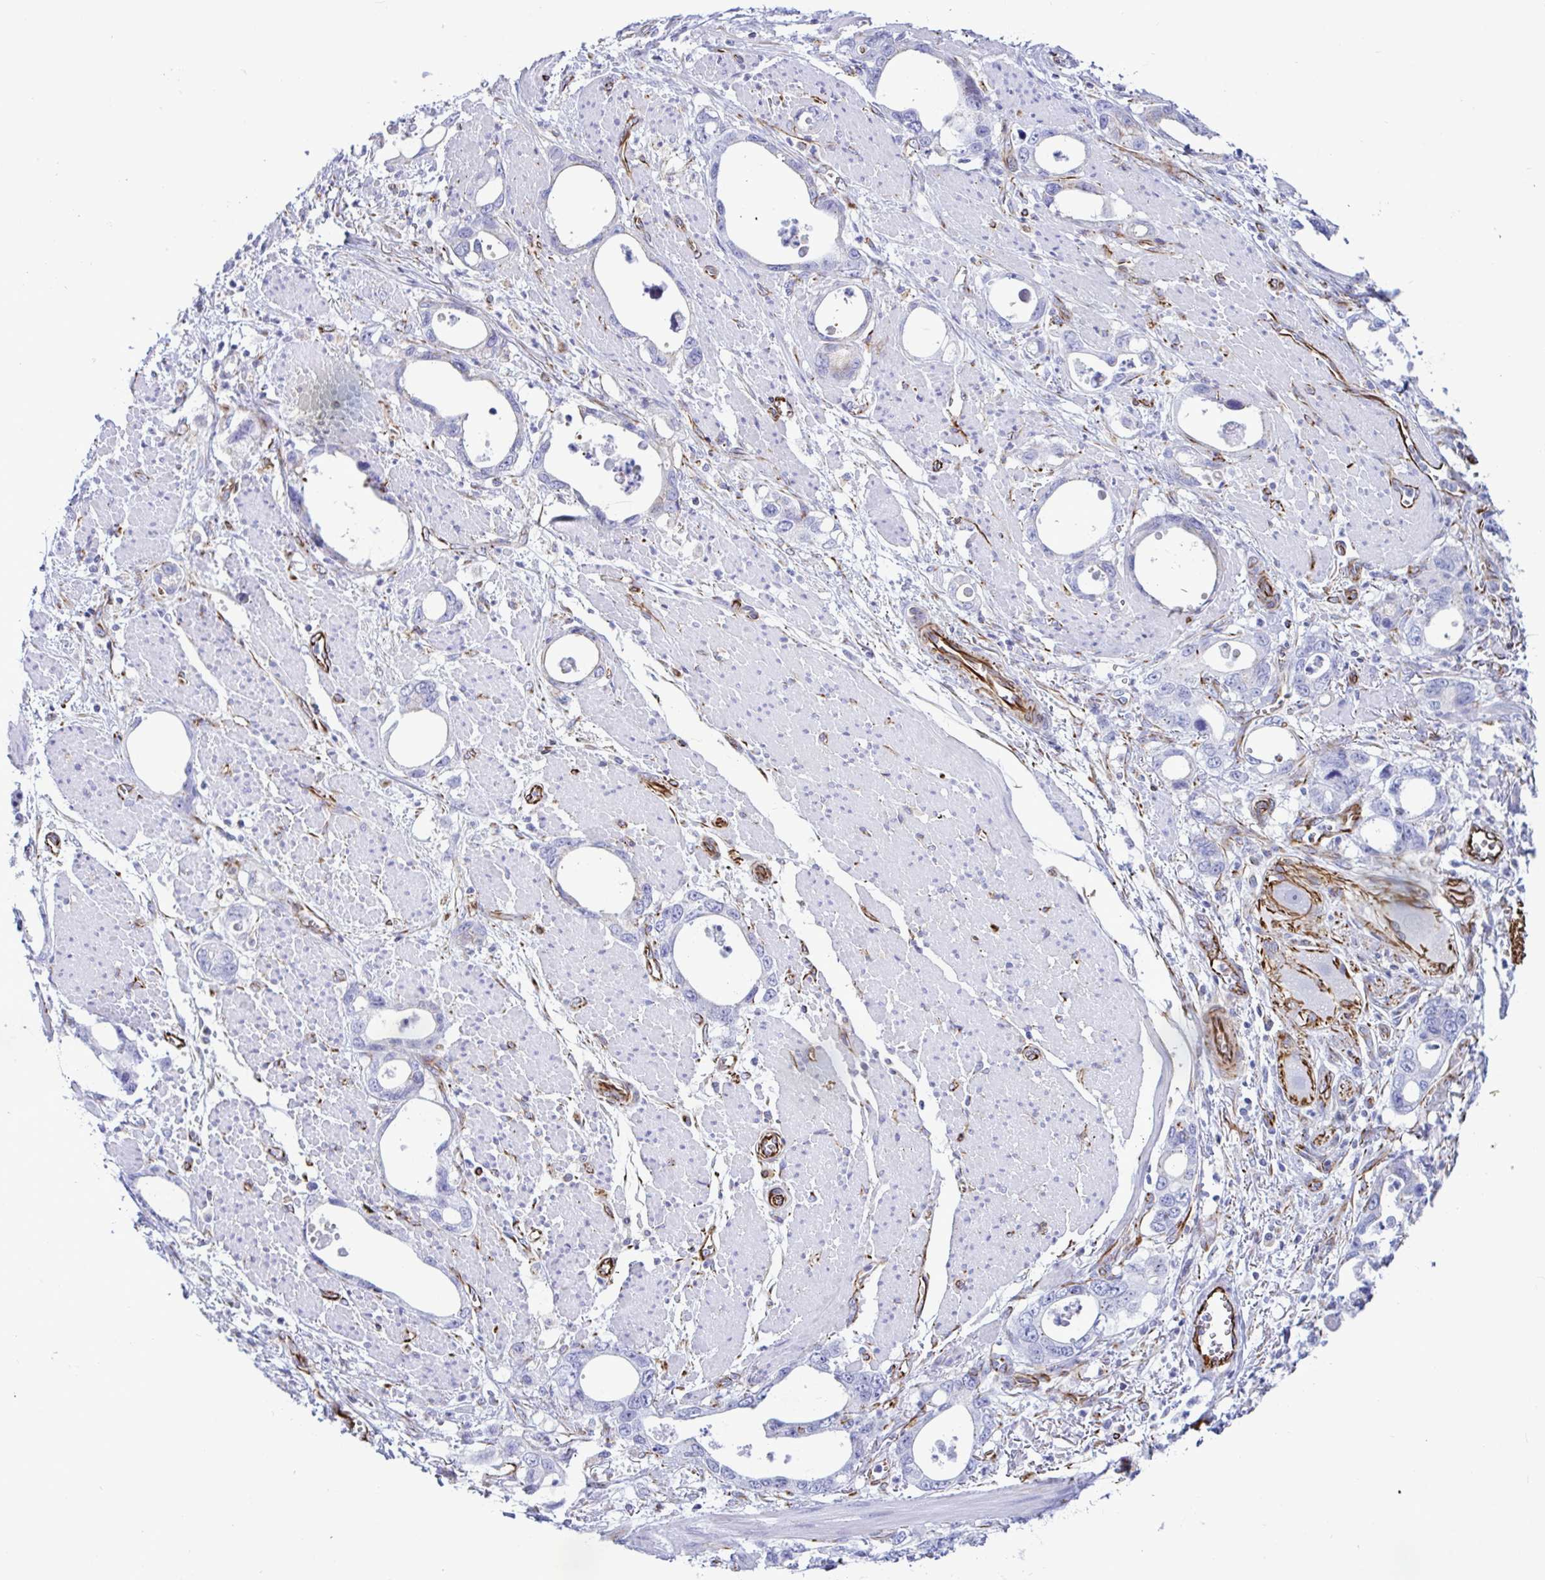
{"staining": {"intensity": "negative", "quantity": "none", "location": "none"}, "tissue": "stomach cancer", "cell_type": "Tumor cells", "image_type": "cancer", "snomed": [{"axis": "morphology", "description": "Adenocarcinoma, NOS"}, {"axis": "topography", "description": "Stomach, upper"}], "caption": "An image of human stomach adenocarcinoma is negative for staining in tumor cells.", "gene": "SMAD5", "patient": {"sex": "male", "age": 74}}